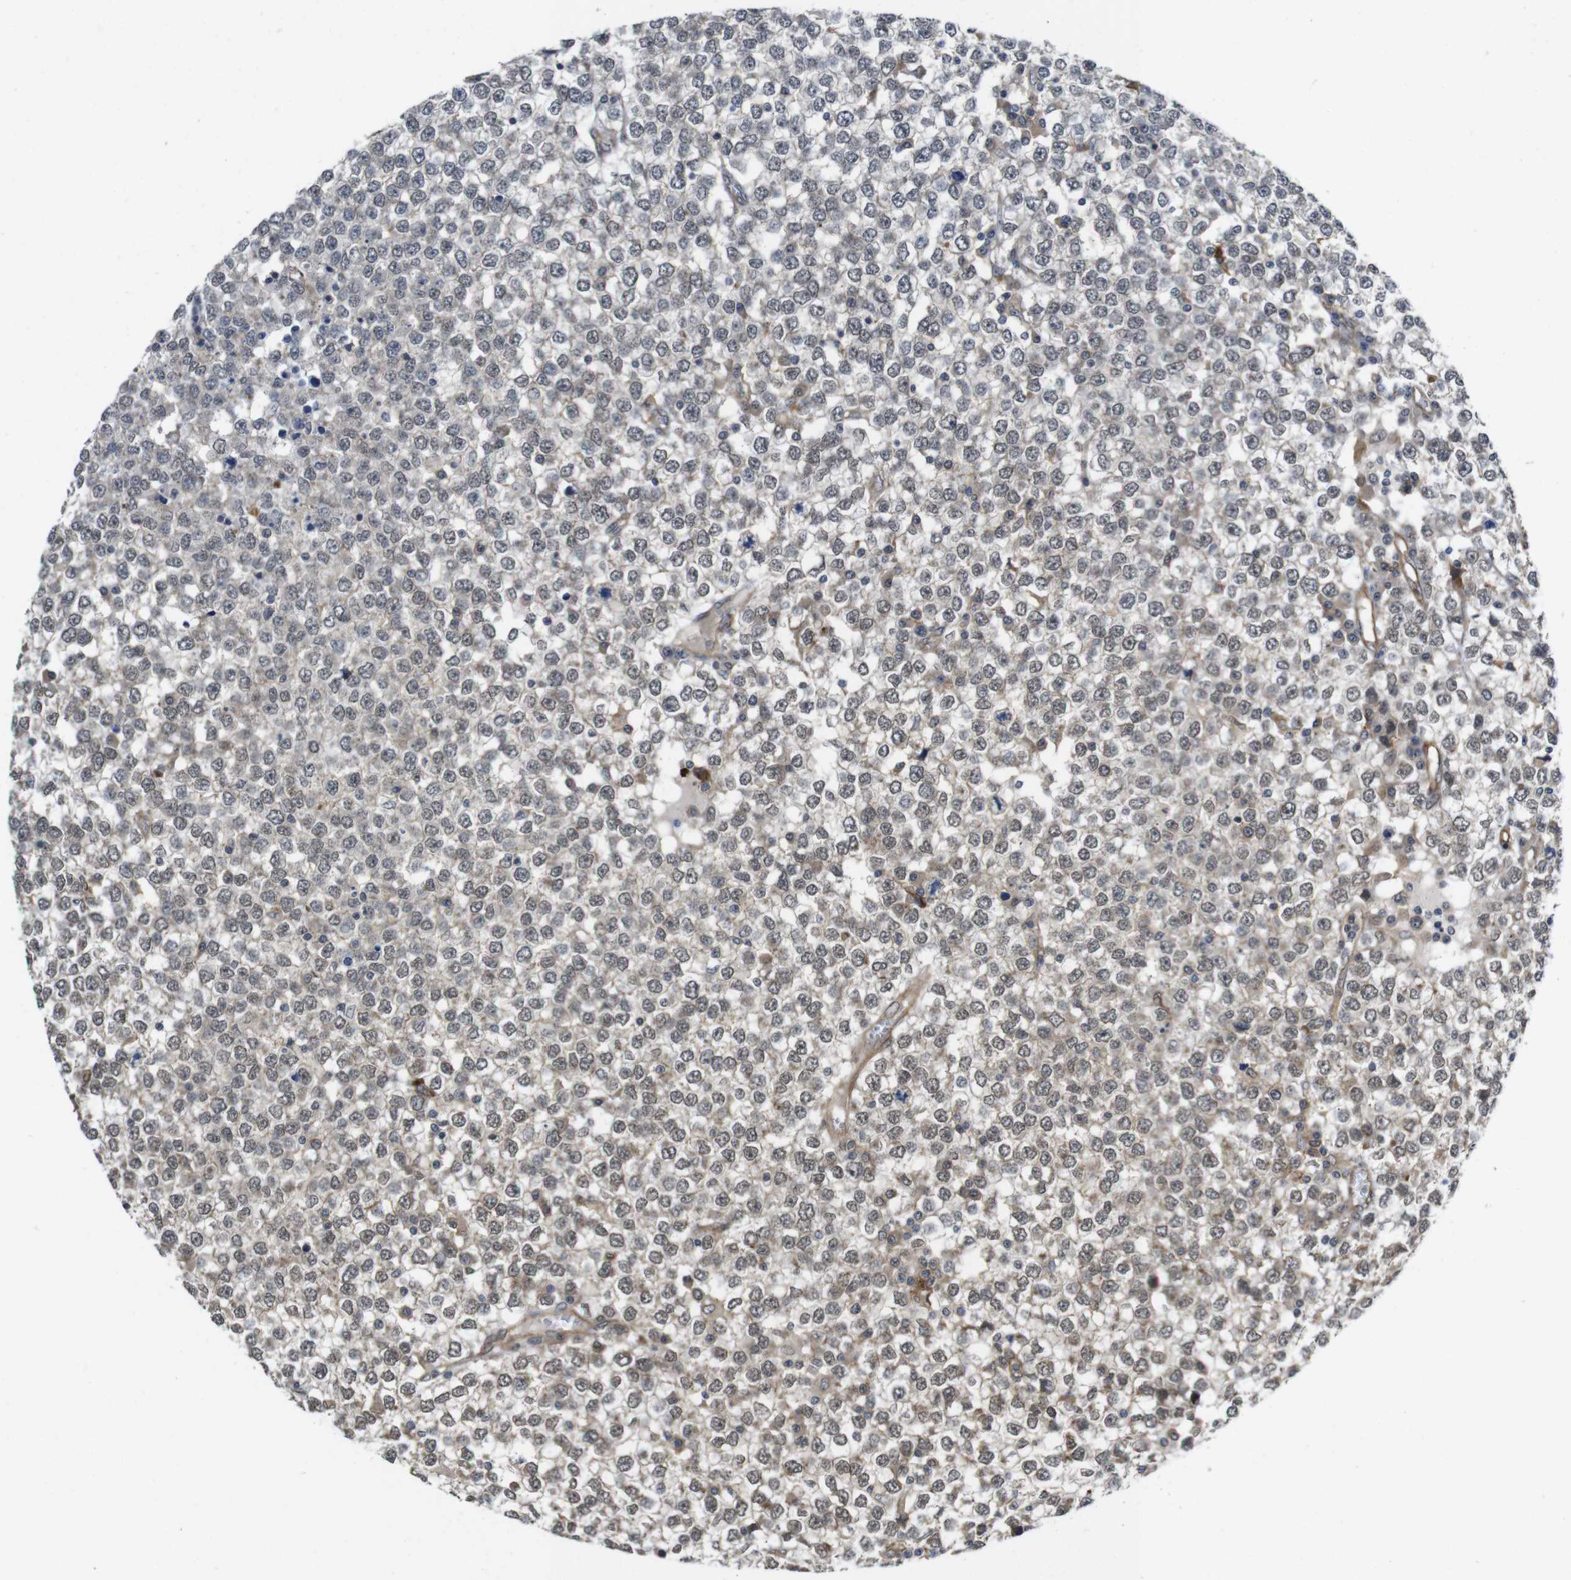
{"staining": {"intensity": "moderate", "quantity": "<25%", "location": "cytoplasmic/membranous"}, "tissue": "testis cancer", "cell_type": "Tumor cells", "image_type": "cancer", "snomed": [{"axis": "morphology", "description": "Seminoma, NOS"}, {"axis": "topography", "description": "Testis"}], "caption": "DAB immunohistochemical staining of testis seminoma demonstrates moderate cytoplasmic/membranous protein expression in about <25% of tumor cells. Nuclei are stained in blue.", "gene": "ZDHHC5", "patient": {"sex": "male", "age": 65}}